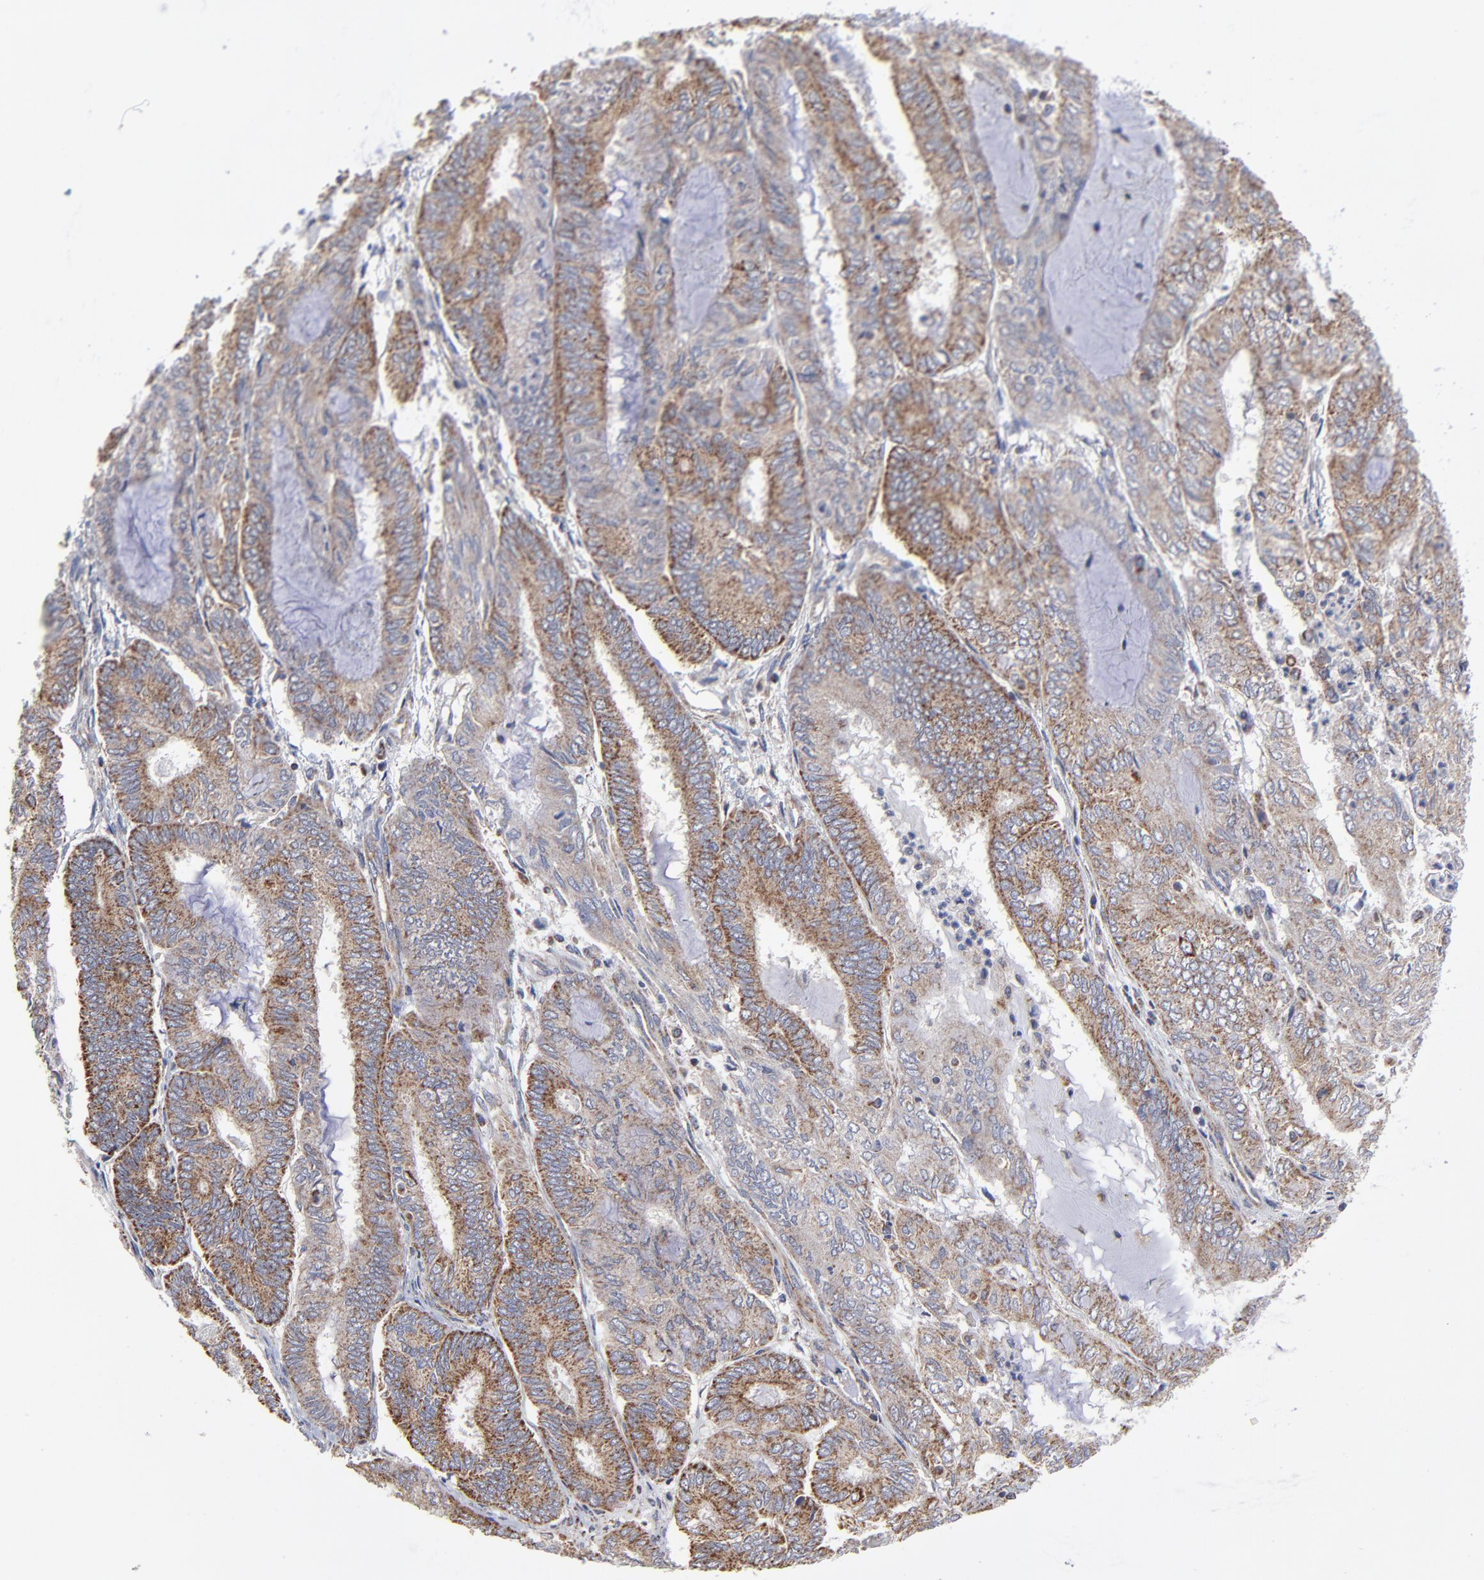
{"staining": {"intensity": "weak", "quantity": ">75%", "location": "cytoplasmic/membranous"}, "tissue": "endometrial cancer", "cell_type": "Tumor cells", "image_type": "cancer", "snomed": [{"axis": "morphology", "description": "Adenocarcinoma, NOS"}, {"axis": "topography", "description": "Endometrium"}], "caption": "This histopathology image displays immunohistochemistry (IHC) staining of human endometrial cancer, with low weak cytoplasmic/membranous expression in approximately >75% of tumor cells.", "gene": "ZNF550", "patient": {"sex": "female", "age": 59}}